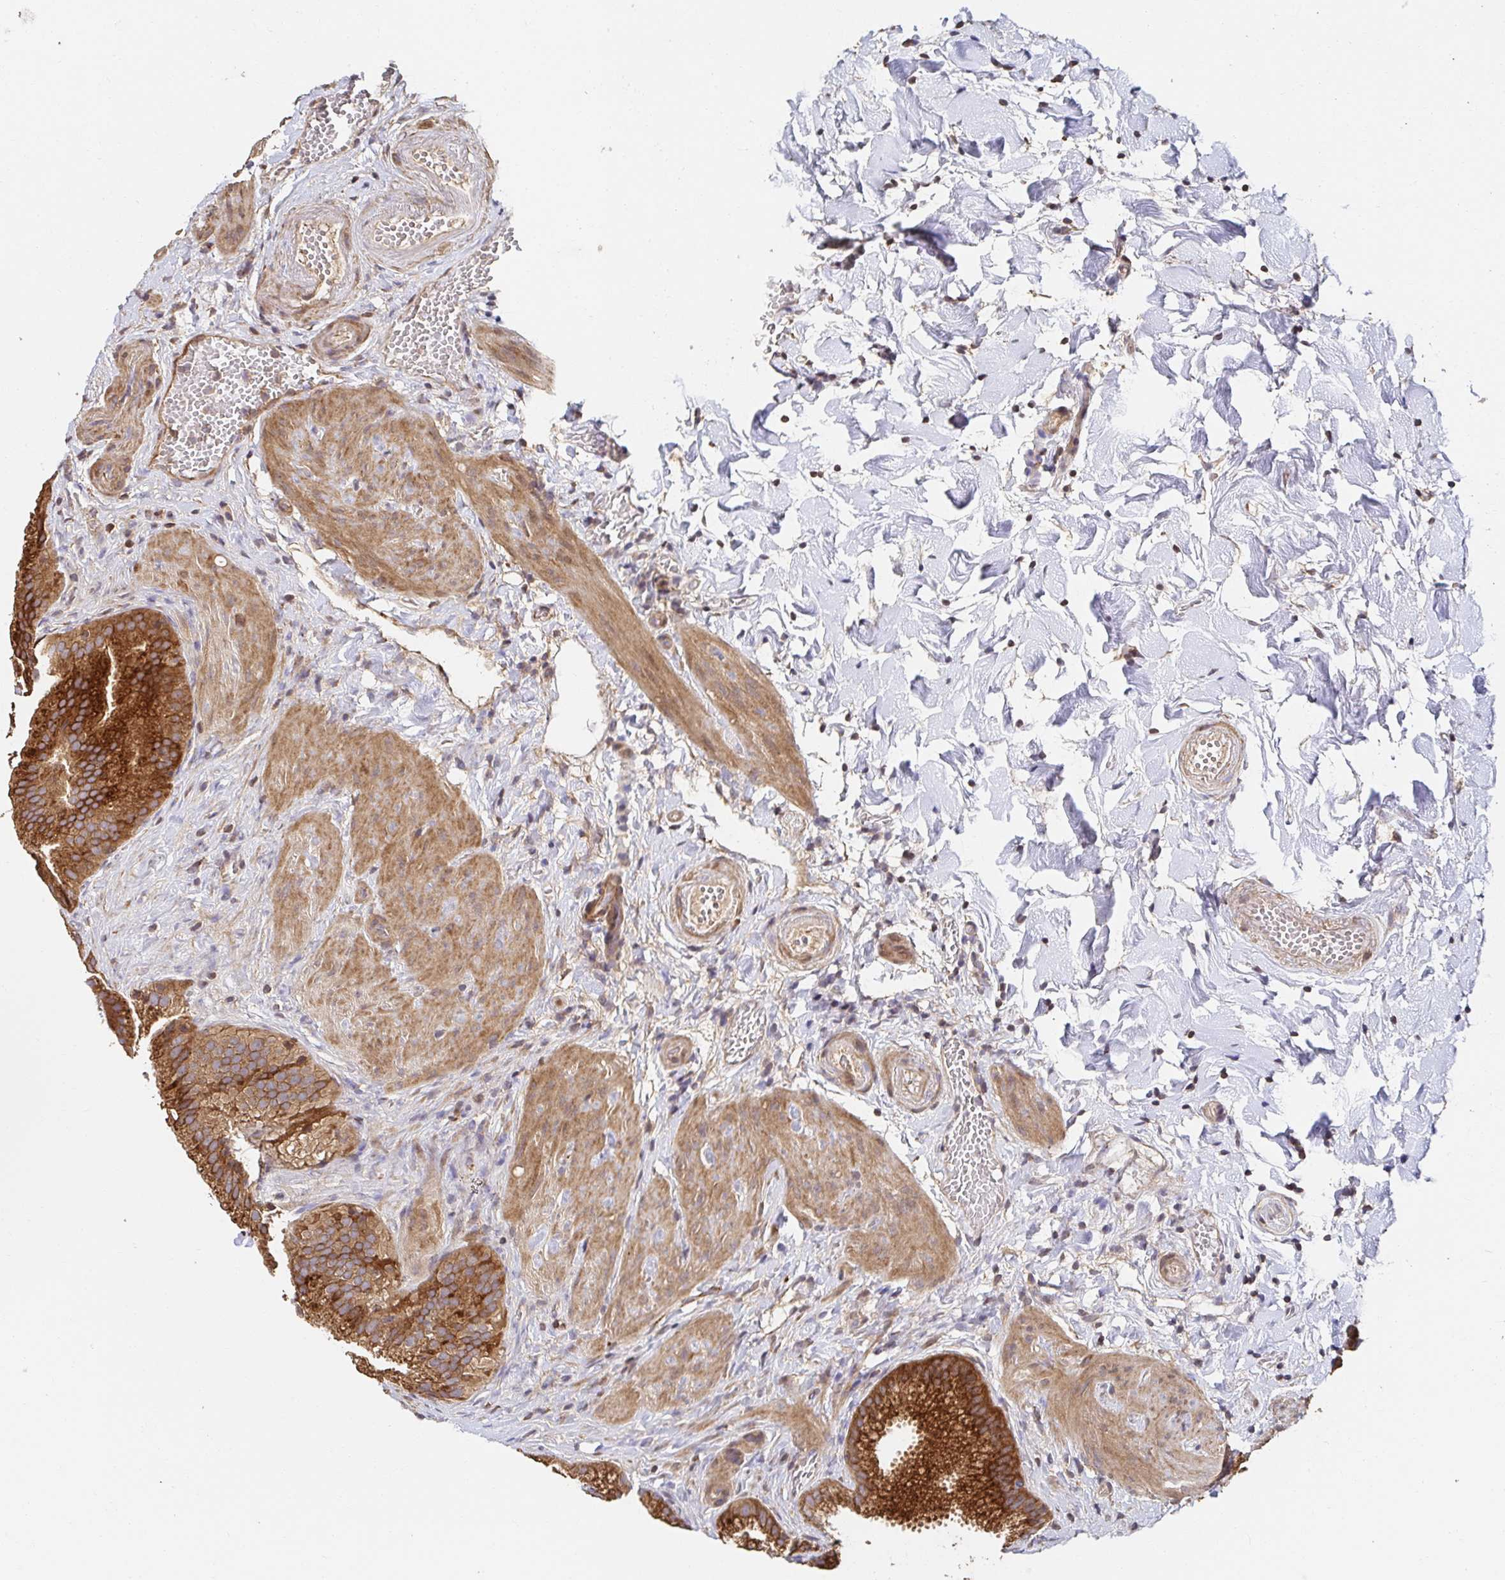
{"staining": {"intensity": "strong", "quantity": ">75%", "location": "cytoplasmic/membranous"}, "tissue": "gallbladder", "cell_type": "Glandular cells", "image_type": "normal", "snomed": [{"axis": "morphology", "description": "Normal tissue, NOS"}, {"axis": "topography", "description": "Gallbladder"}], "caption": "Gallbladder was stained to show a protein in brown. There is high levels of strong cytoplasmic/membranous positivity in about >75% of glandular cells. Ihc stains the protein in brown and the nuclei are stained blue.", "gene": "APBB1", "patient": {"sex": "female", "age": 63}}